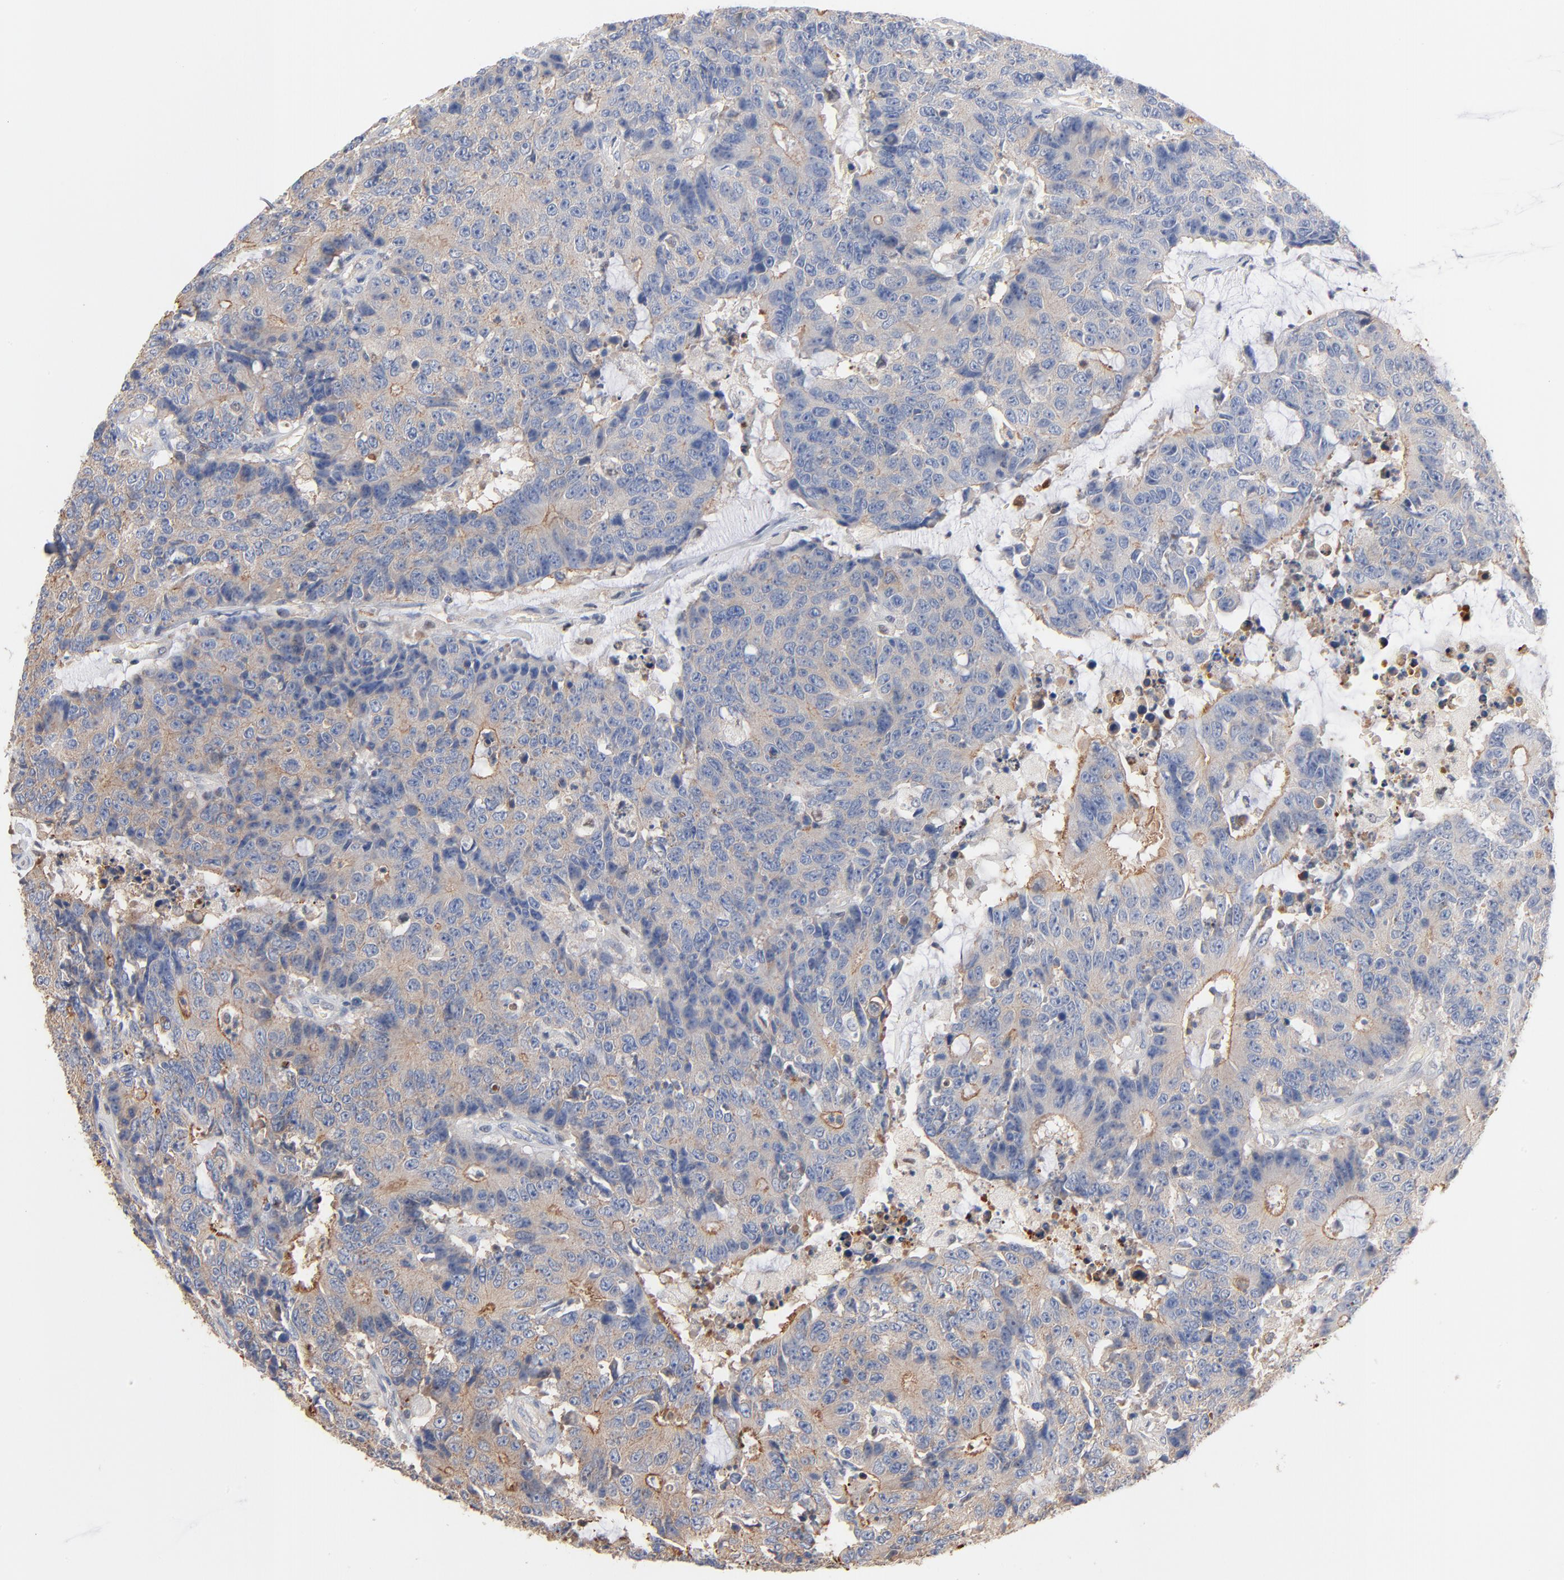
{"staining": {"intensity": "weak", "quantity": ">75%", "location": "cytoplasmic/membranous"}, "tissue": "colorectal cancer", "cell_type": "Tumor cells", "image_type": "cancer", "snomed": [{"axis": "morphology", "description": "Adenocarcinoma, NOS"}, {"axis": "topography", "description": "Colon"}], "caption": "A low amount of weak cytoplasmic/membranous expression is seen in approximately >75% of tumor cells in adenocarcinoma (colorectal) tissue. Nuclei are stained in blue.", "gene": "ARHGEF6", "patient": {"sex": "female", "age": 86}}